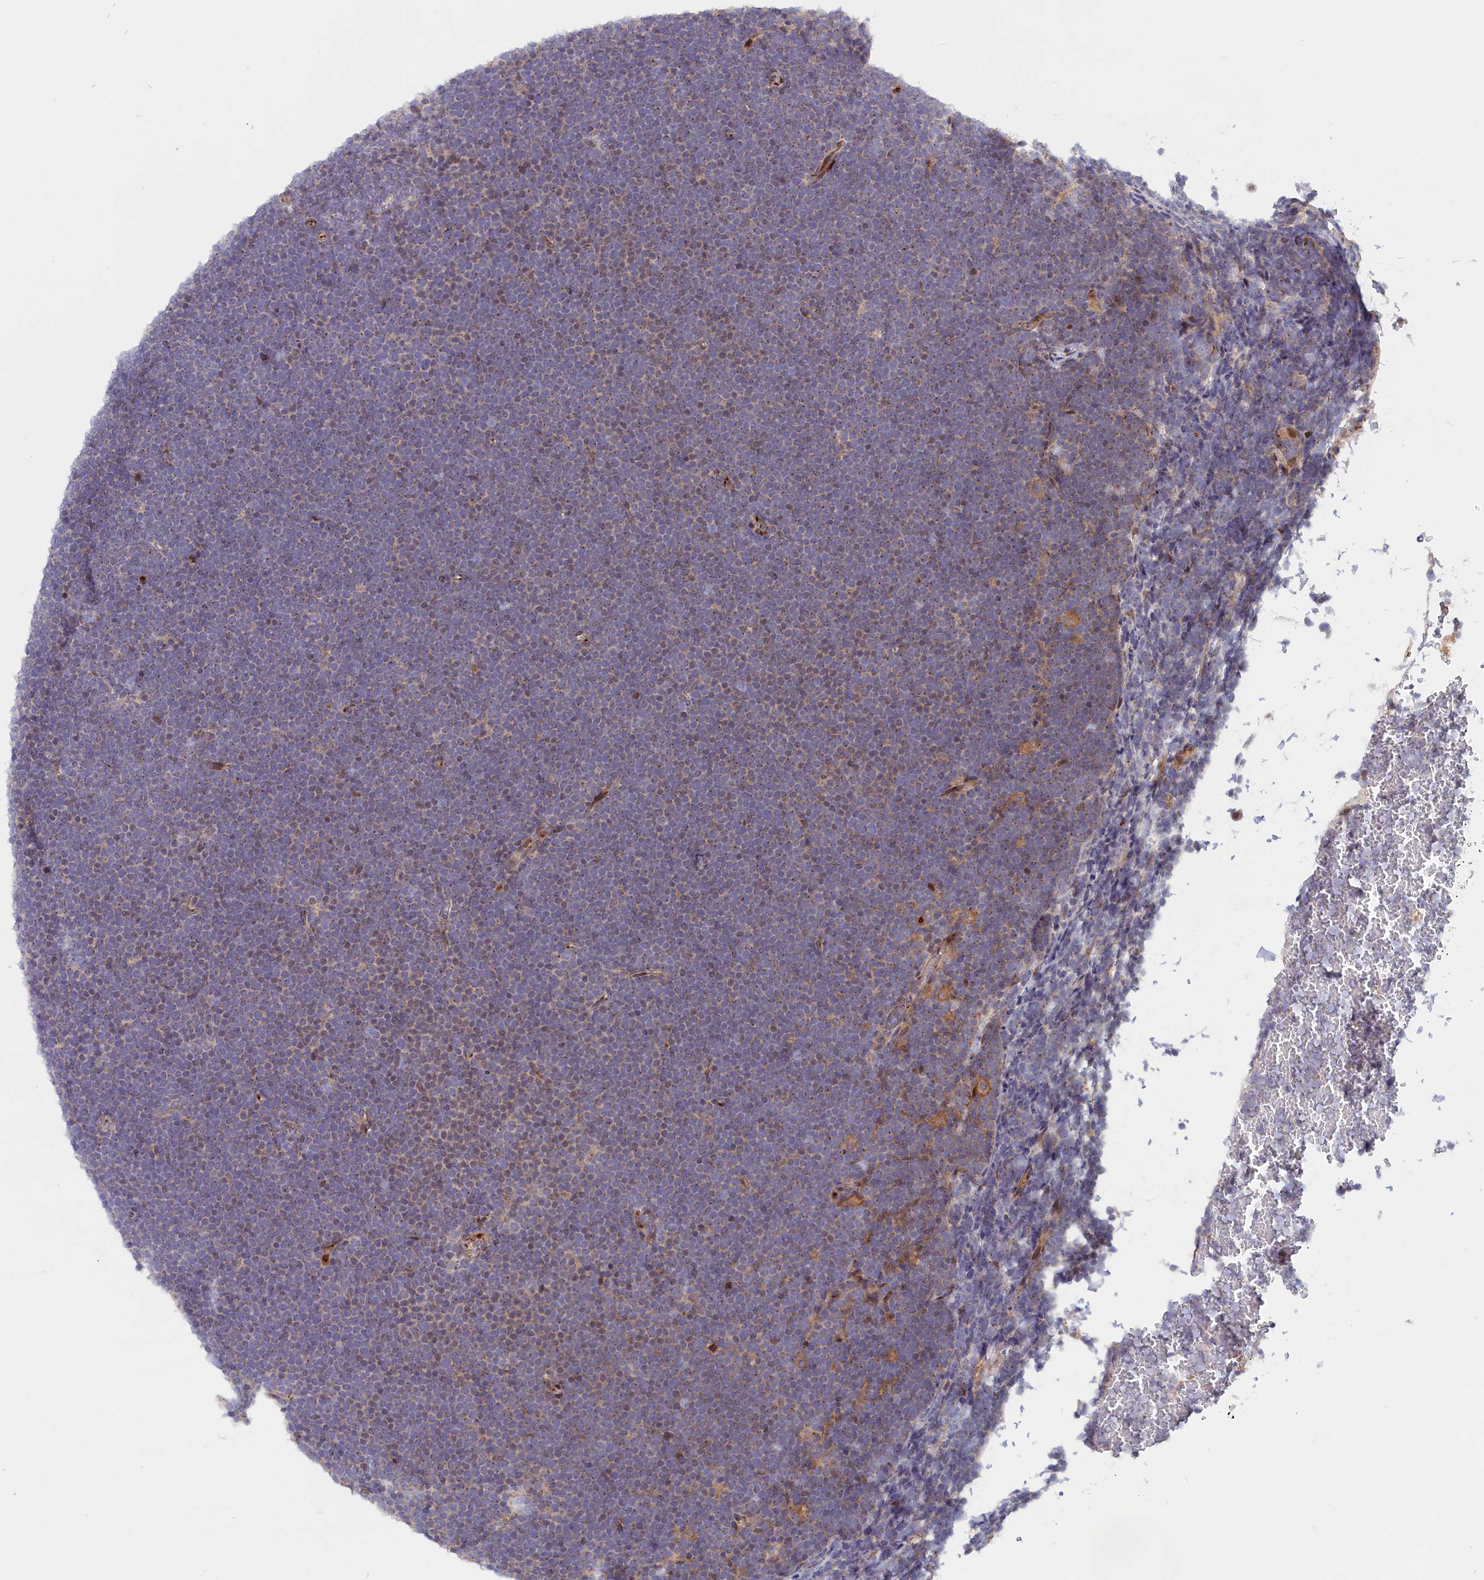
{"staining": {"intensity": "negative", "quantity": "none", "location": "none"}, "tissue": "lymphoma", "cell_type": "Tumor cells", "image_type": "cancer", "snomed": [{"axis": "morphology", "description": "Malignant lymphoma, non-Hodgkin's type, High grade"}, {"axis": "topography", "description": "Lymph node"}], "caption": "IHC image of lymphoma stained for a protein (brown), which demonstrates no expression in tumor cells. (DAB immunohistochemistry visualized using brightfield microscopy, high magnification).", "gene": "CHST12", "patient": {"sex": "male", "age": 13}}